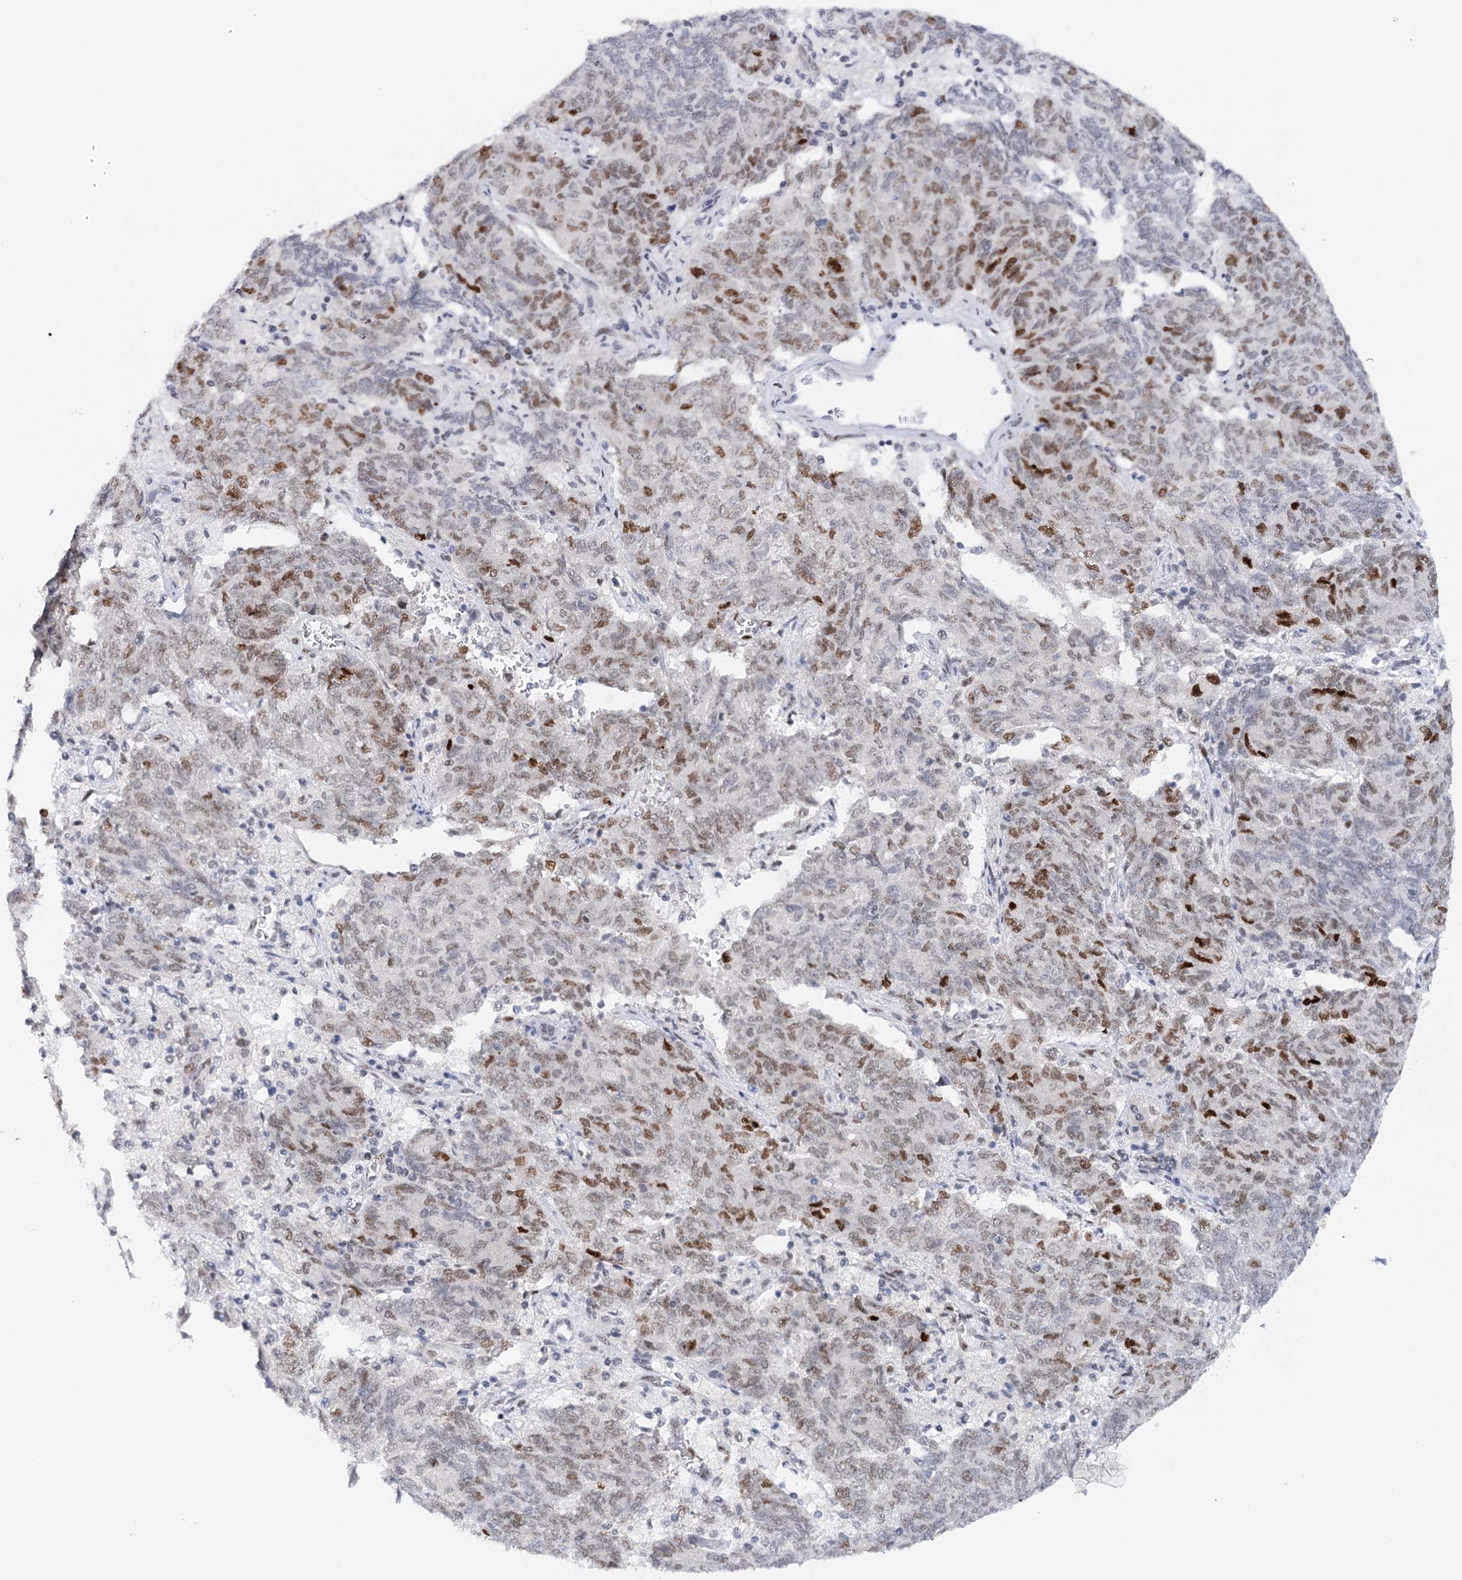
{"staining": {"intensity": "moderate", "quantity": "25%-75%", "location": "nuclear"}, "tissue": "endometrial cancer", "cell_type": "Tumor cells", "image_type": "cancer", "snomed": [{"axis": "morphology", "description": "Adenocarcinoma, NOS"}, {"axis": "topography", "description": "Endometrium"}], "caption": "IHC of human endometrial cancer displays medium levels of moderate nuclear expression in about 25%-75% of tumor cells.", "gene": "TP53", "patient": {"sex": "female", "age": 80}}